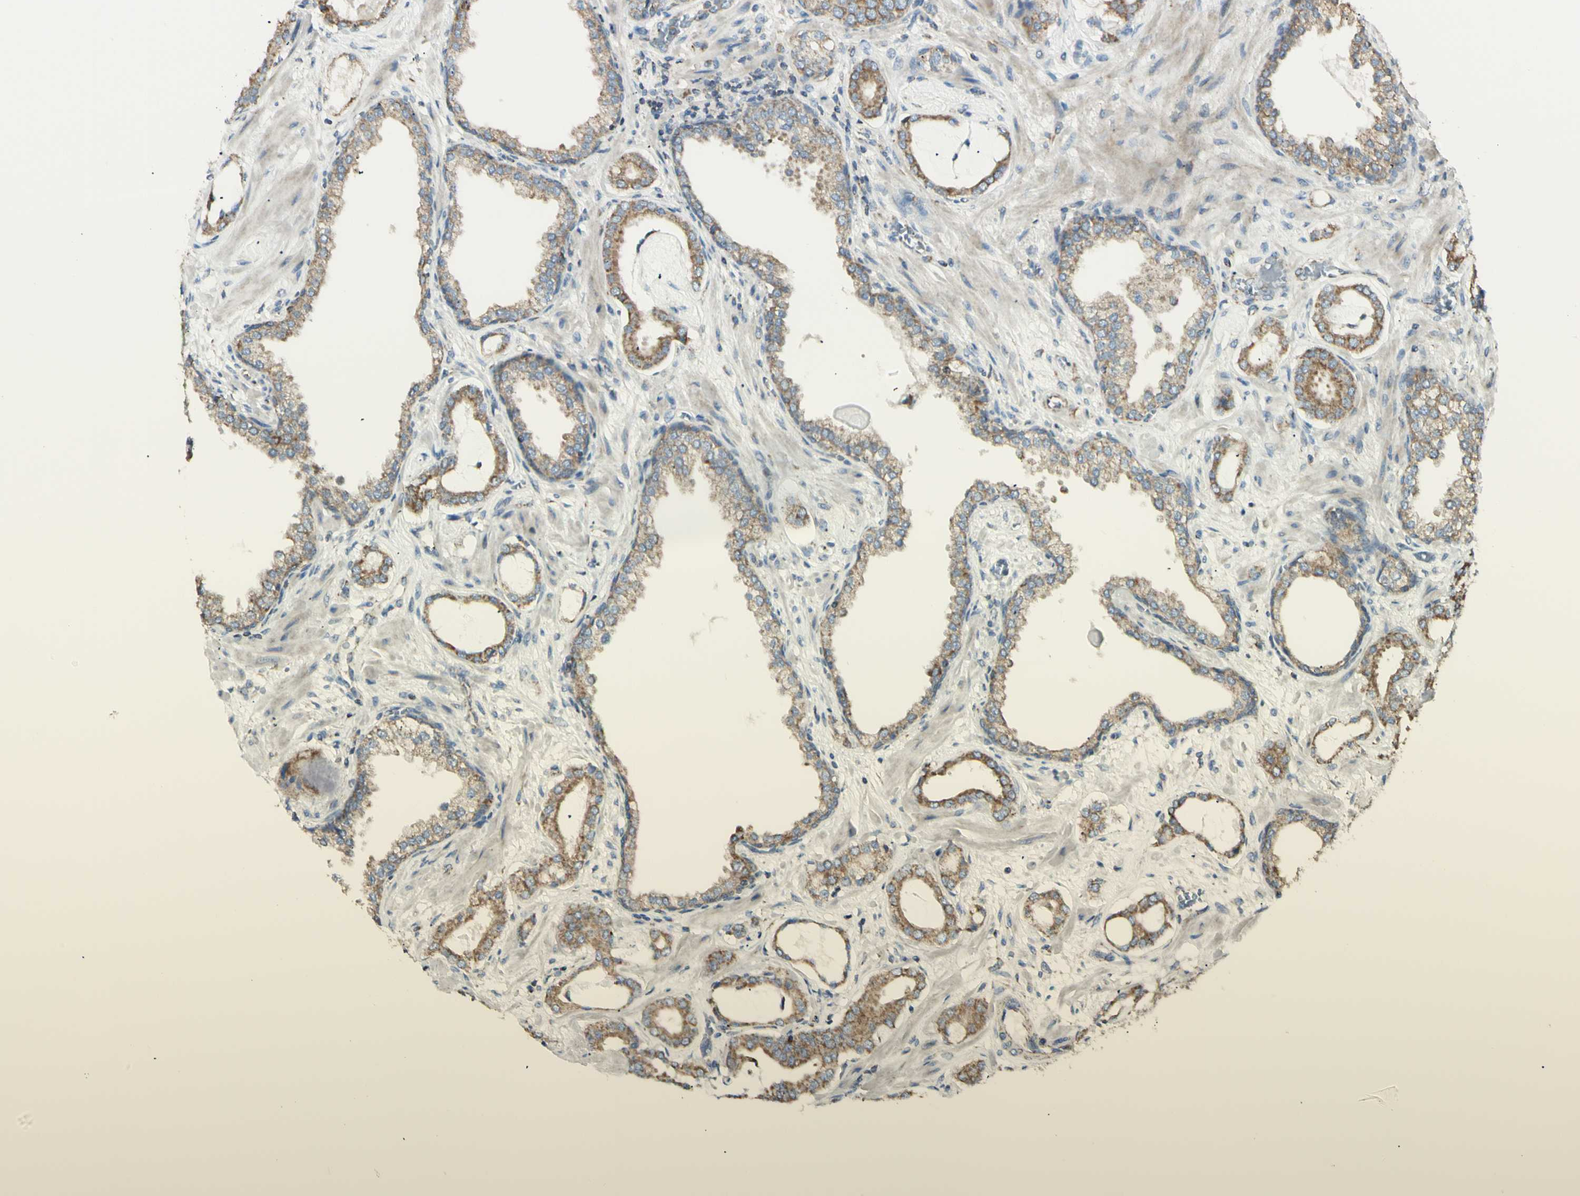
{"staining": {"intensity": "weak", "quantity": ">75%", "location": "cytoplasmic/membranous"}, "tissue": "prostate cancer", "cell_type": "Tumor cells", "image_type": "cancer", "snomed": [{"axis": "morphology", "description": "Adenocarcinoma, Low grade"}, {"axis": "topography", "description": "Prostate"}], "caption": "Protein expression analysis of prostate adenocarcinoma (low-grade) shows weak cytoplasmic/membranous expression in about >75% of tumor cells.", "gene": "LETM1", "patient": {"sex": "male", "age": 53}}